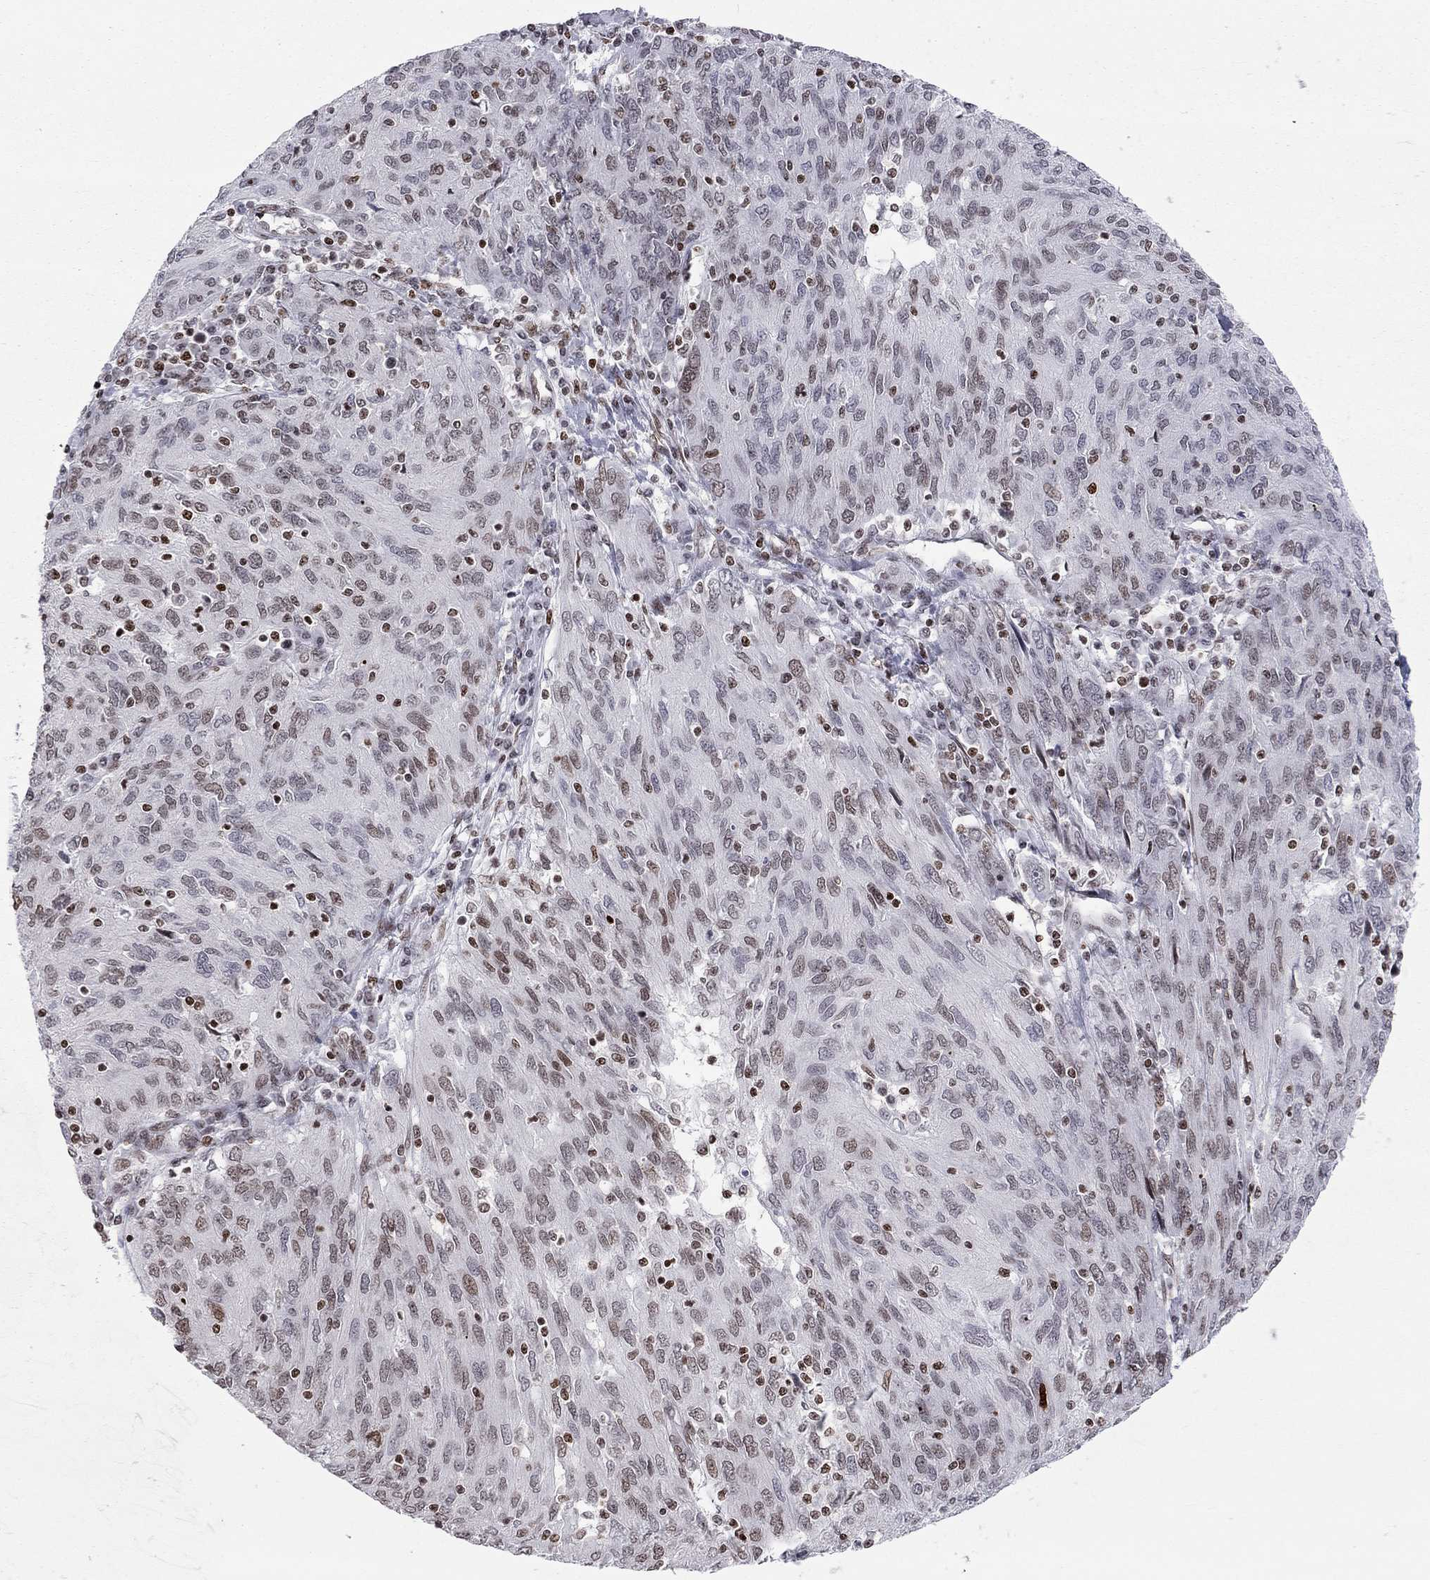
{"staining": {"intensity": "moderate", "quantity": "<25%", "location": "nuclear"}, "tissue": "ovarian cancer", "cell_type": "Tumor cells", "image_type": "cancer", "snomed": [{"axis": "morphology", "description": "Carcinoma, endometroid"}, {"axis": "topography", "description": "Ovary"}], "caption": "Immunohistochemistry (IHC) (DAB (3,3'-diaminobenzidine)) staining of human ovarian endometroid carcinoma shows moderate nuclear protein positivity in approximately <25% of tumor cells.", "gene": "H2AX", "patient": {"sex": "female", "age": 50}}